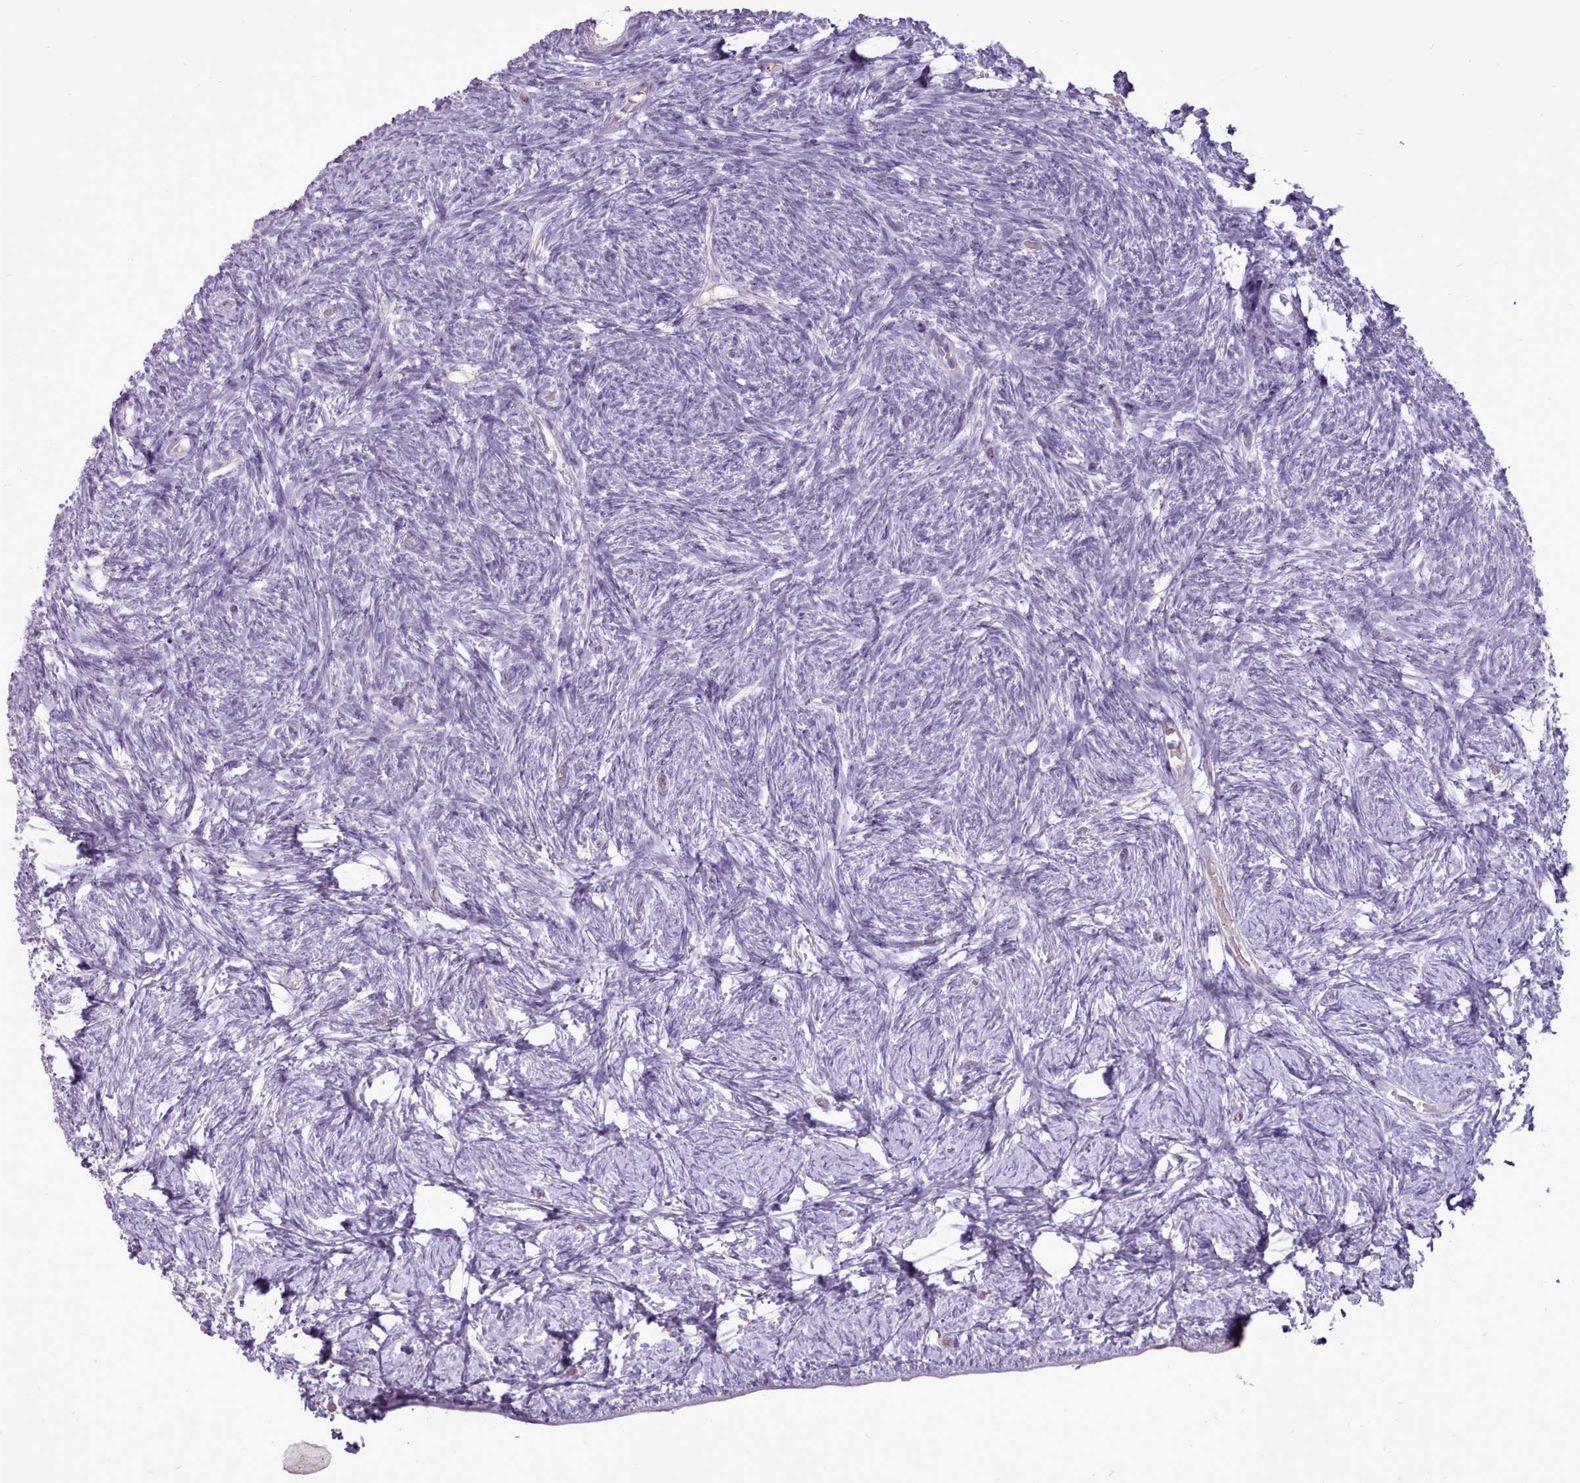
{"staining": {"intensity": "negative", "quantity": "none", "location": "none"}, "tissue": "ovary", "cell_type": "Ovarian stroma cells", "image_type": "normal", "snomed": [{"axis": "morphology", "description": "Normal tissue, NOS"}, {"axis": "topography", "description": "Ovary"}], "caption": "This is a photomicrograph of immunohistochemistry (IHC) staining of unremarkable ovary, which shows no staining in ovarian stroma cells. (Stains: DAB IHC with hematoxylin counter stain, Microscopy: brightfield microscopy at high magnification).", "gene": "ATRAID", "patient": {"sex": "female", "age": 39}}